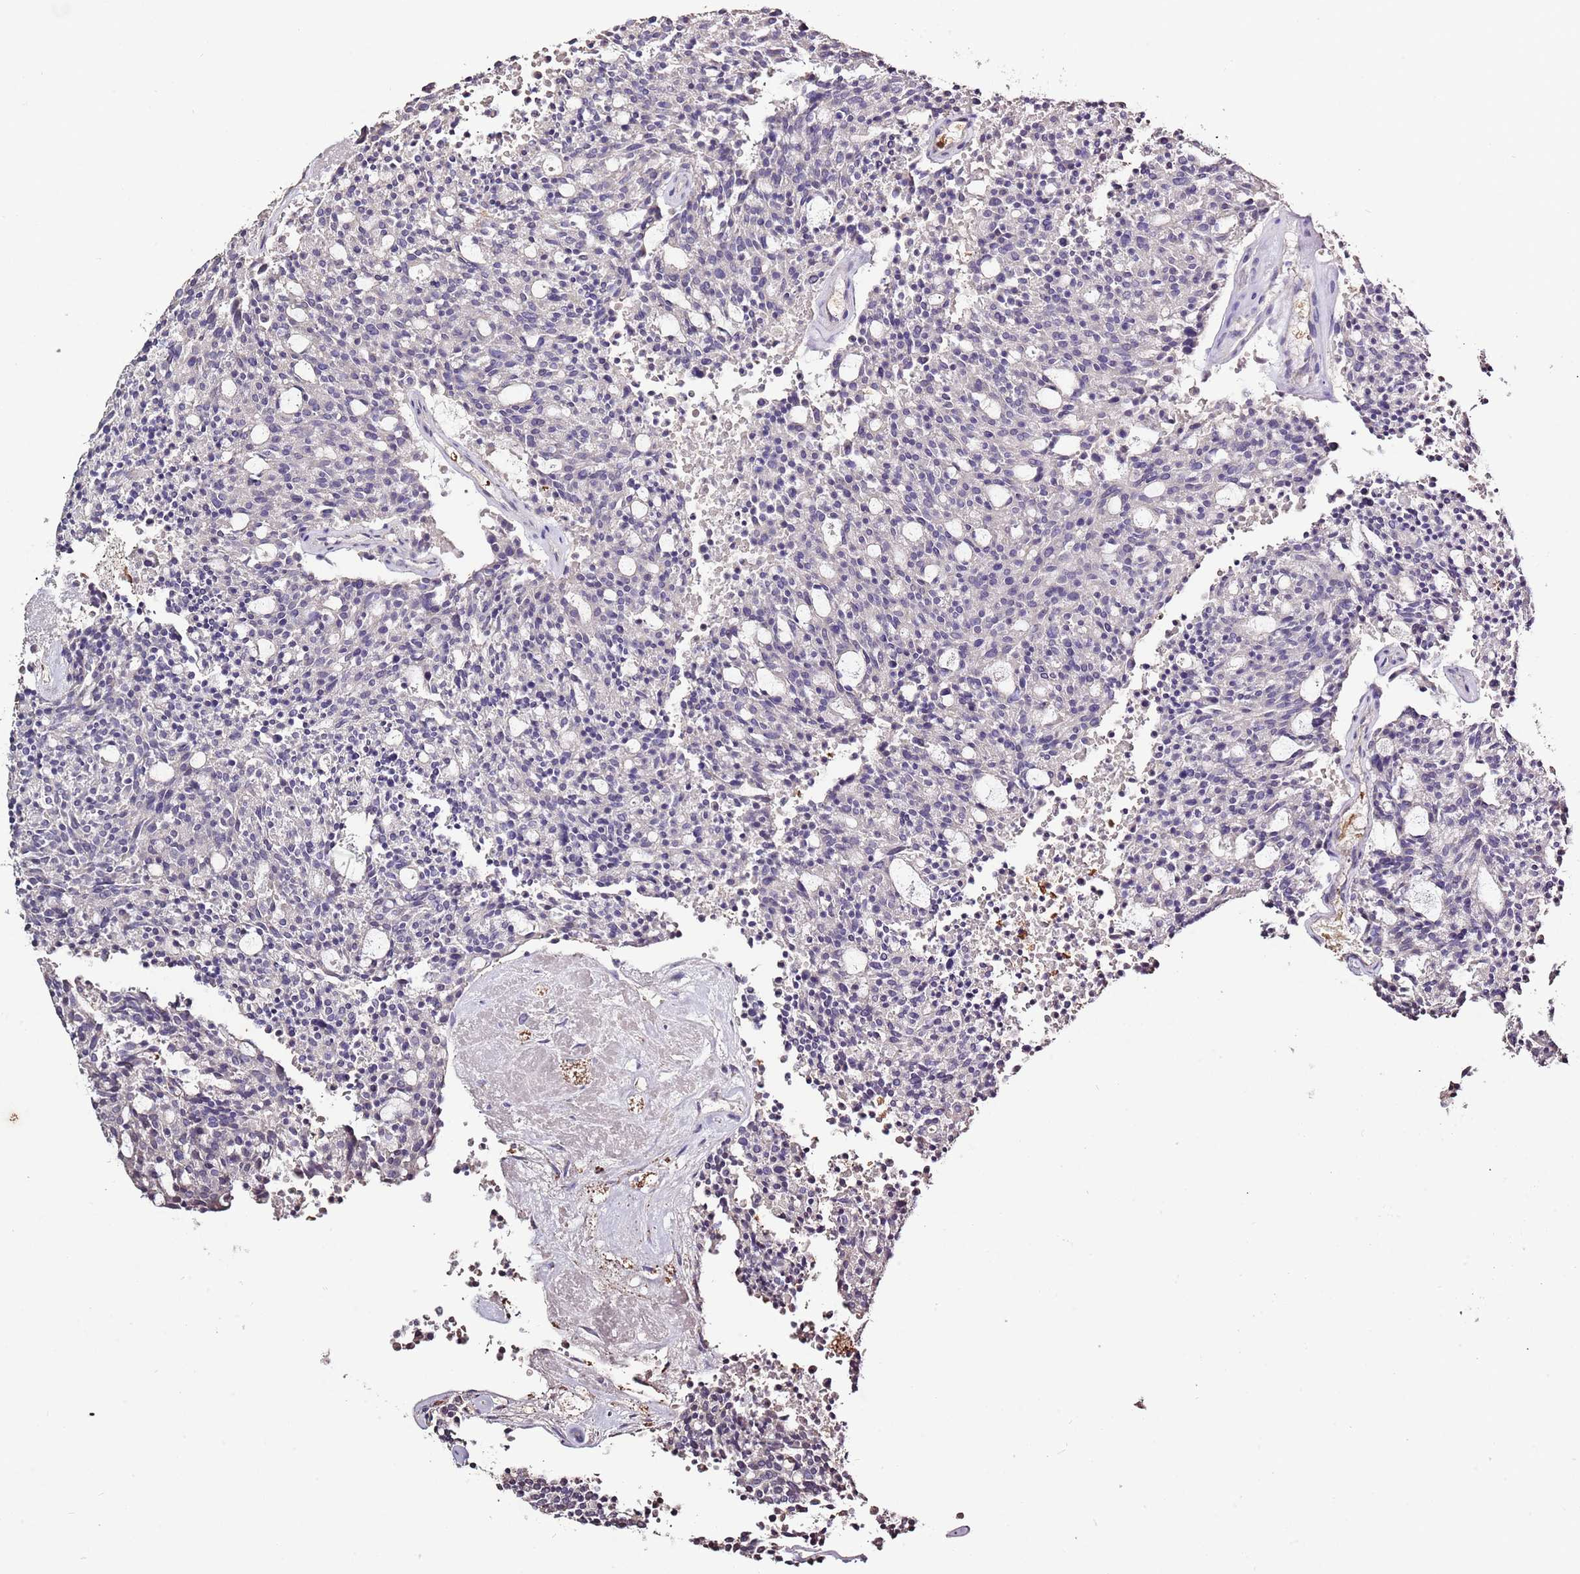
{"staining": {"intensity": "negative", "quantity": "none", "location": "none"}, "tissue": "carcinoid", "cell_type": "Tumor cells", "image_type": "cancer", "snomed": [{"axis": "morphology", "description": "Carcinoid, malignant, NOS"}, {"axis": "topography", "description": "Pancreas"}], "caption": "IHC of carcinoid demonstrates no staining in tumor cells. (DAB immunohistochemistry (IHC), high magnification).", "gene": "P2RY13", "patient": {"sex": "female", "age": 54}}